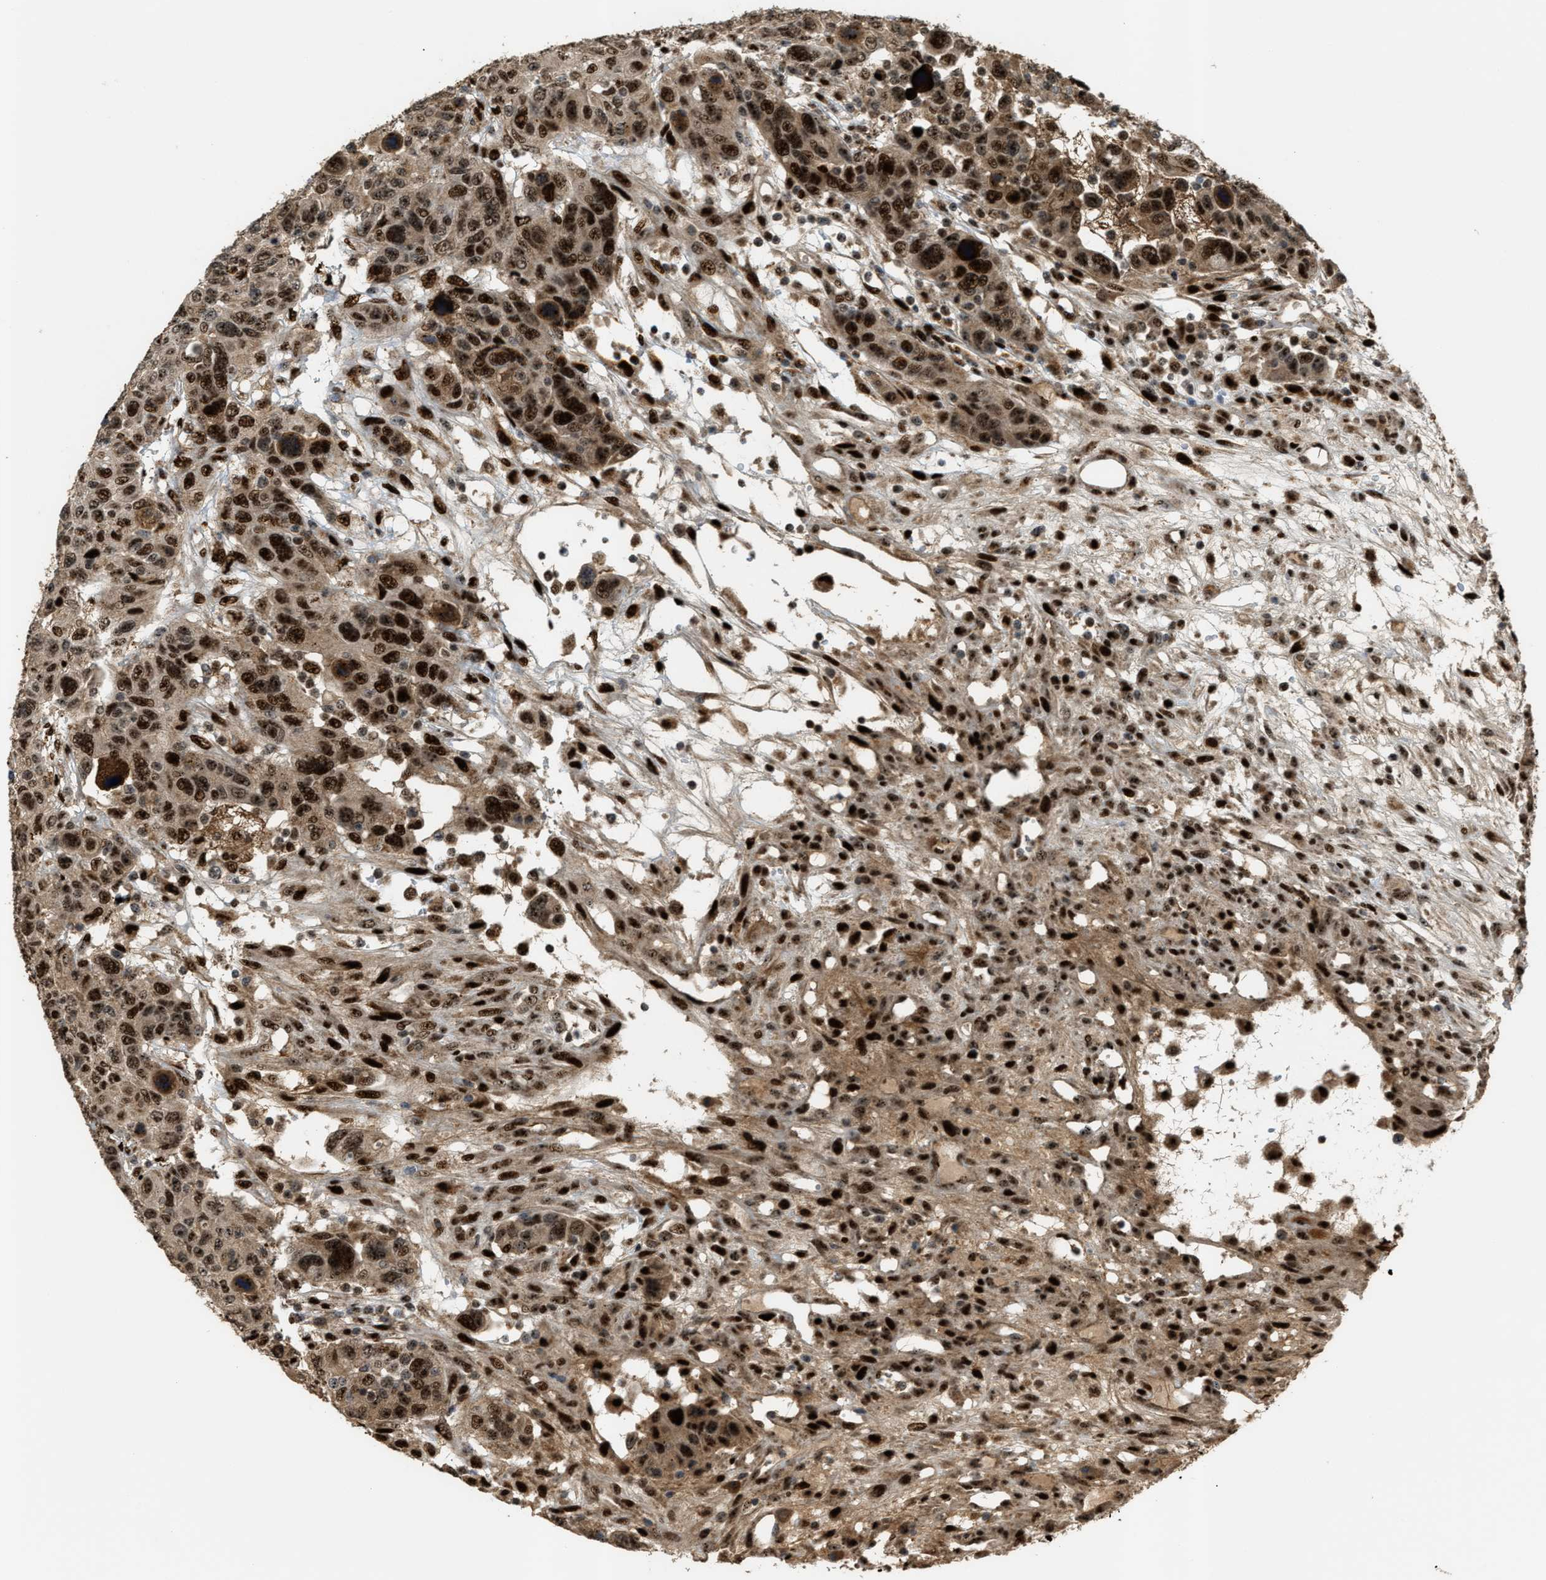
{"staining": {"intensity": "strong", "quantity": ">75%", "location": "nuclear"}, "tissue": "breast cancer", "cell_type": "Tumor cells", "image_type": "cancer", "snomed": [{"axis": "morphology", "description": "Duct carcinoma"}, {"axis": "topography", "description": "Breast"}], "caption": "The histopathology image displays staining of breast cancer, revealing strong nuclear protein staining (brown color) within tumor cells. (DAB (3,3'-diaminobenzidine) IHC with brightfield microscopy, high magnification).", "gene": "ZNF687", "patient": {"sex": "female", "age": 37}}